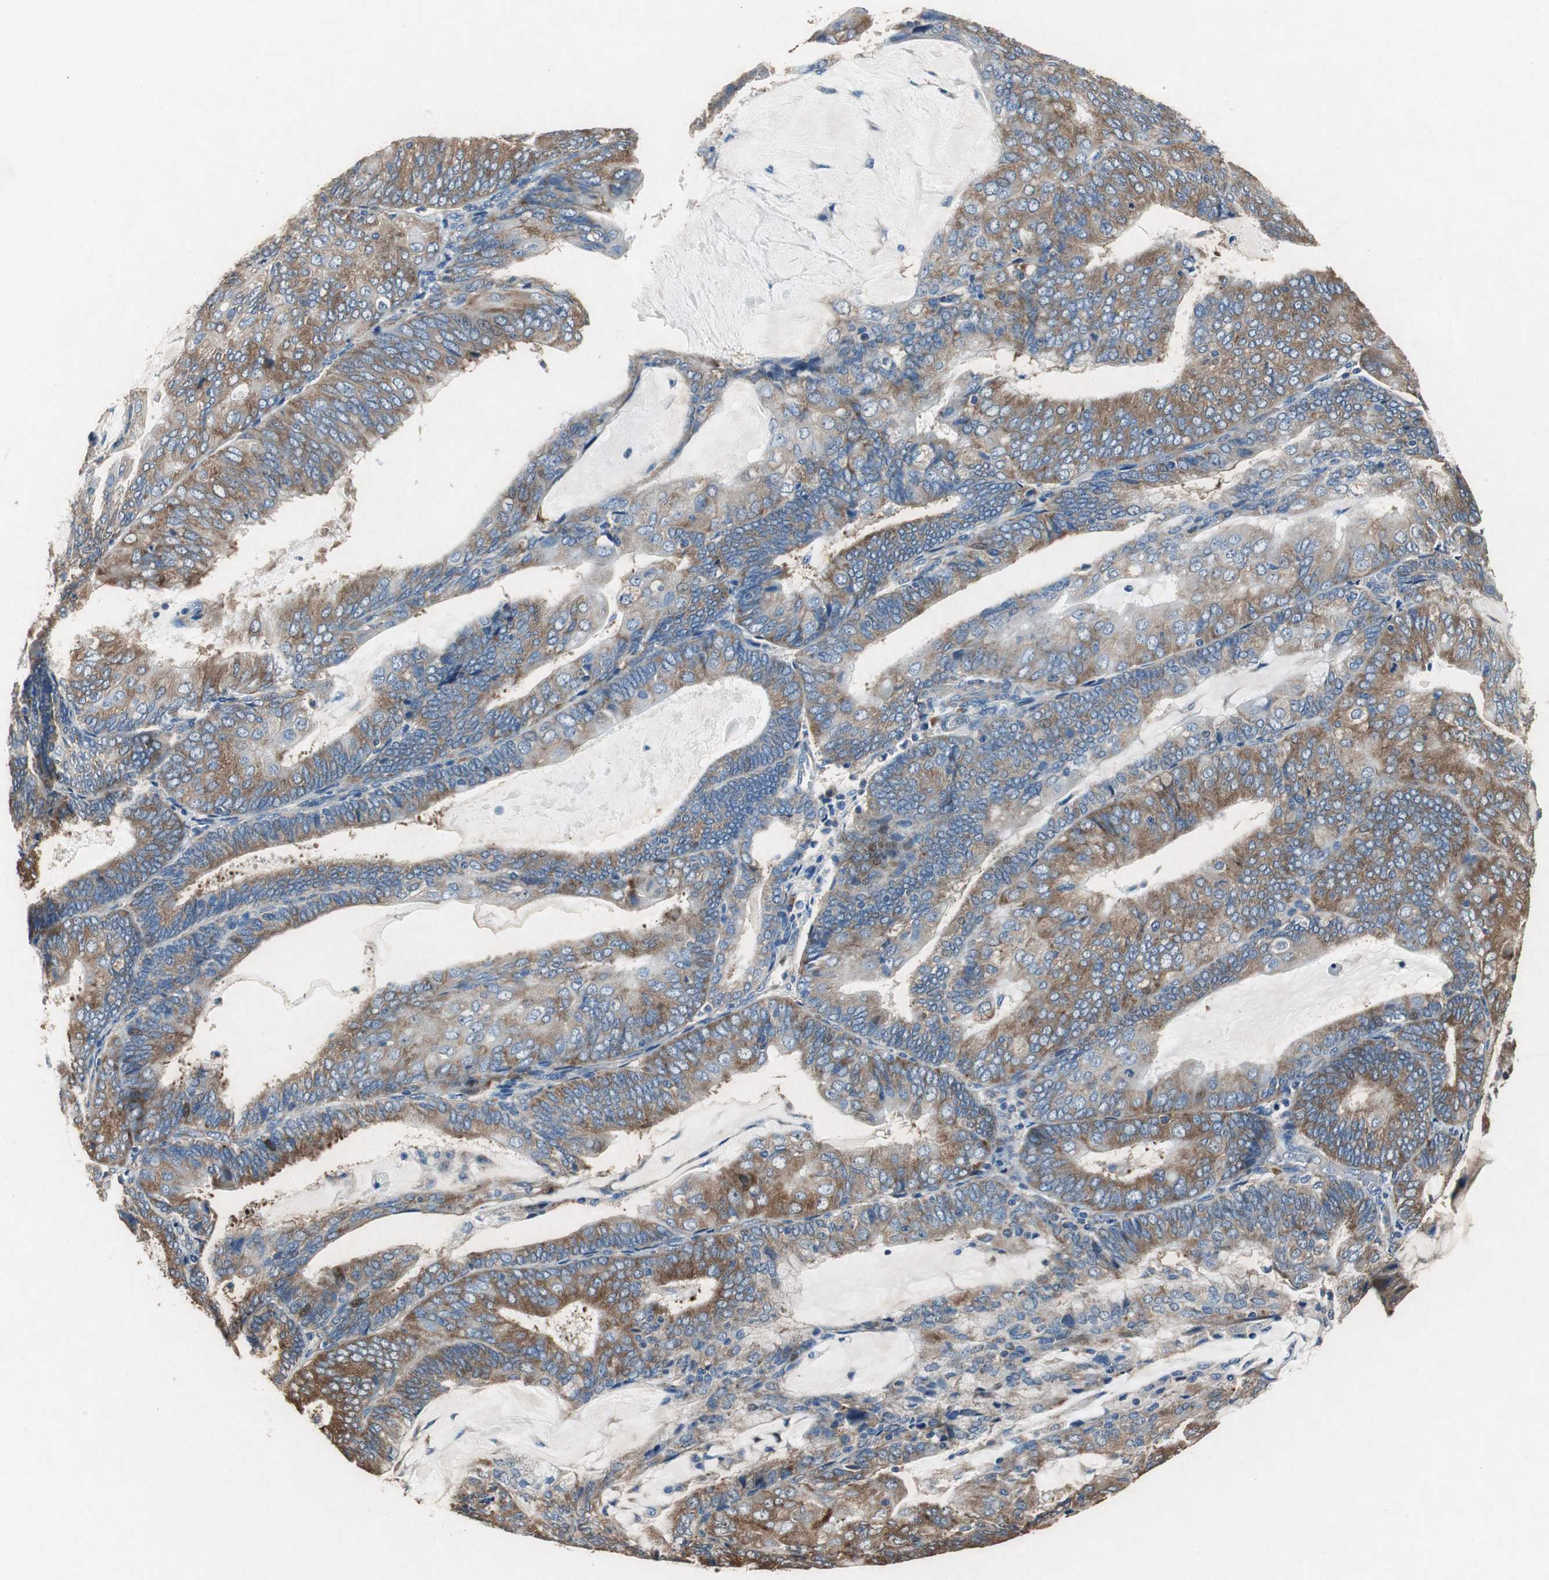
{"staining": {"intensity": "strong", "quantity": ">75%", "location": "cytoplasmic/membranous"}, "tissue": "endometrial cancer", "cell_type": "Tumor cells", "image_type": "cancer", "snomed": [{"axis": "morphology", "description": "Adenocarcinoma, NOS"}, {"axis": "topography", "description": "Endometrium"}], "caption": "Protein expression analysis of endometrial cancer demonstrates strong cytoplasmic/membranous expression in approximately >75% of tumor cells. The staining was performed using DAB, with brown indicating positive protein expression. Nuclei are stained blue with hematoxylin.", "gene": "RPL35", "patient": {"sex": "female", "age": 81}}